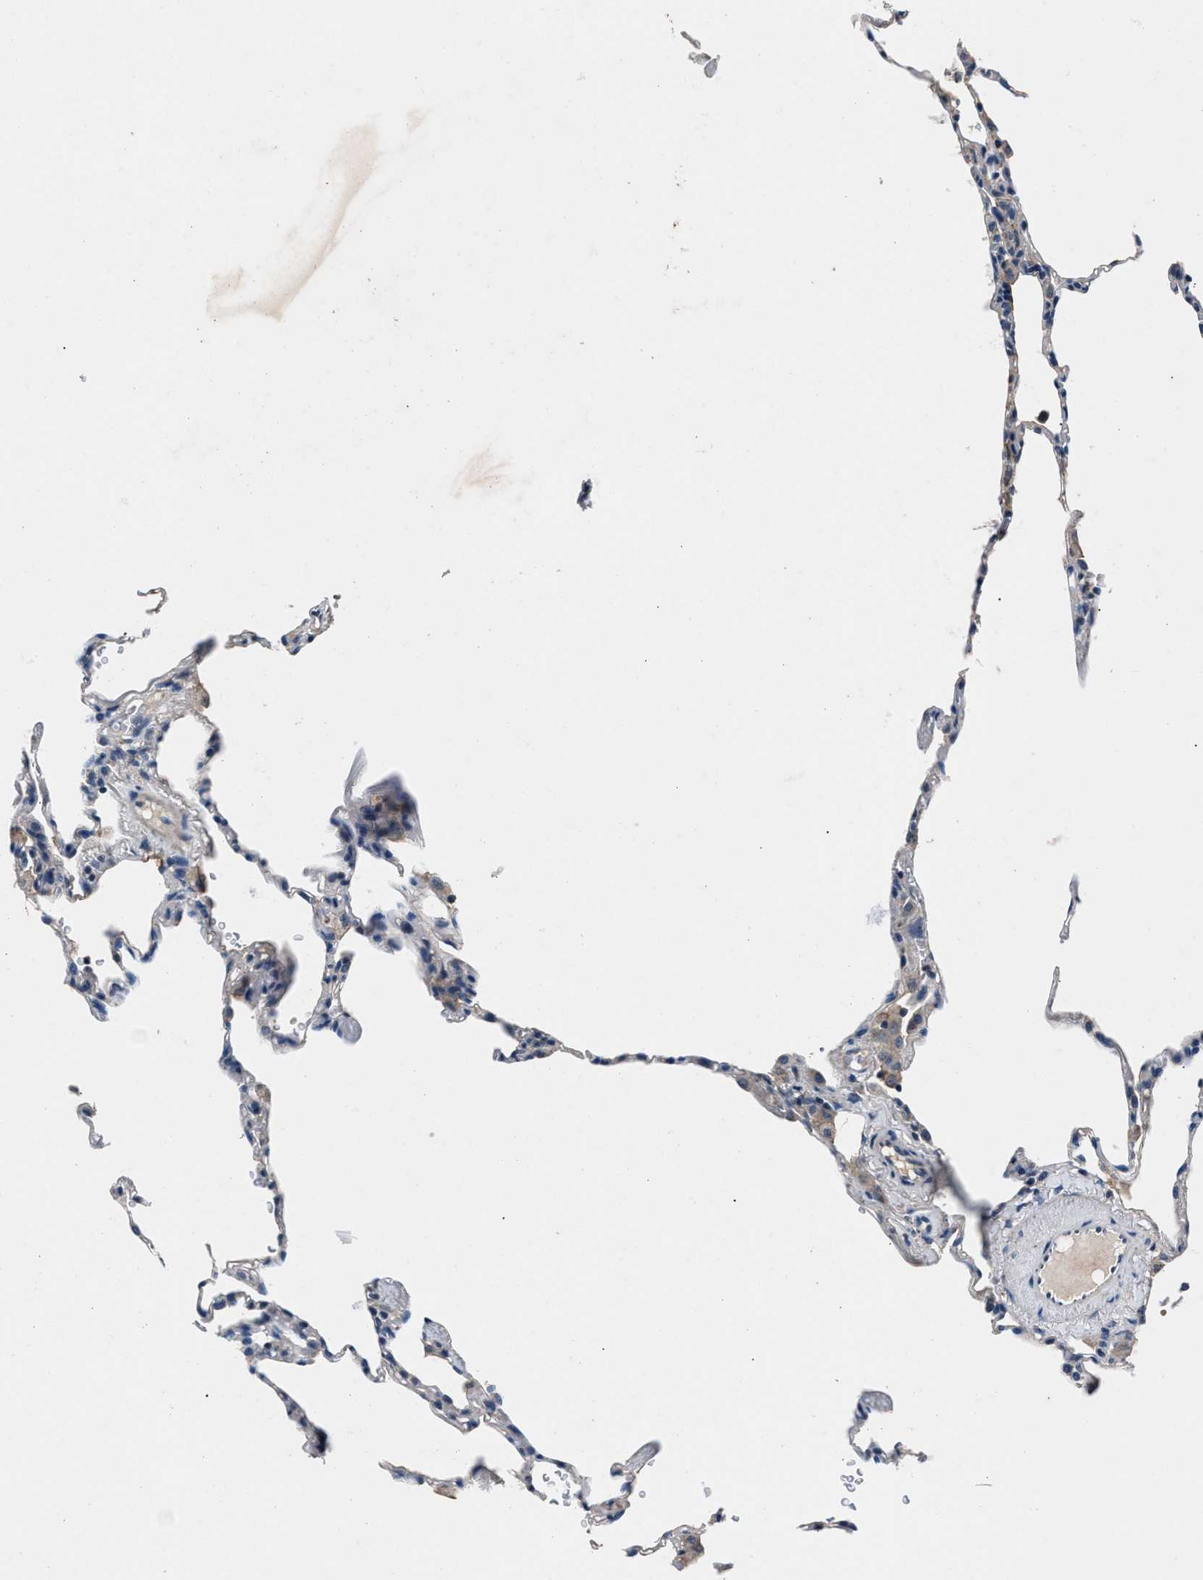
{"staining": {"intensity": "negative", "quantity": "none", "location": "none"}, "tissue": "lung", "cell_type": "Alveolar cells", "image_type": "normal", "snomed": [{"axis": "morphology", "description": "Normal tissue, NOS"}, {"axis": "topography", "description": "Lung"}], "caption": "Immunohistochemistry (IHC) of normal lung demonstrates no expression in alveolar cells. (Stains: DAB immunohistochemistry (IHC) with hematoxylin counter stain, Microscopy: brightfield microscopy at high magnification).", "gene": "DENND6B", "patient": {"sex": "male", "age": 59}}